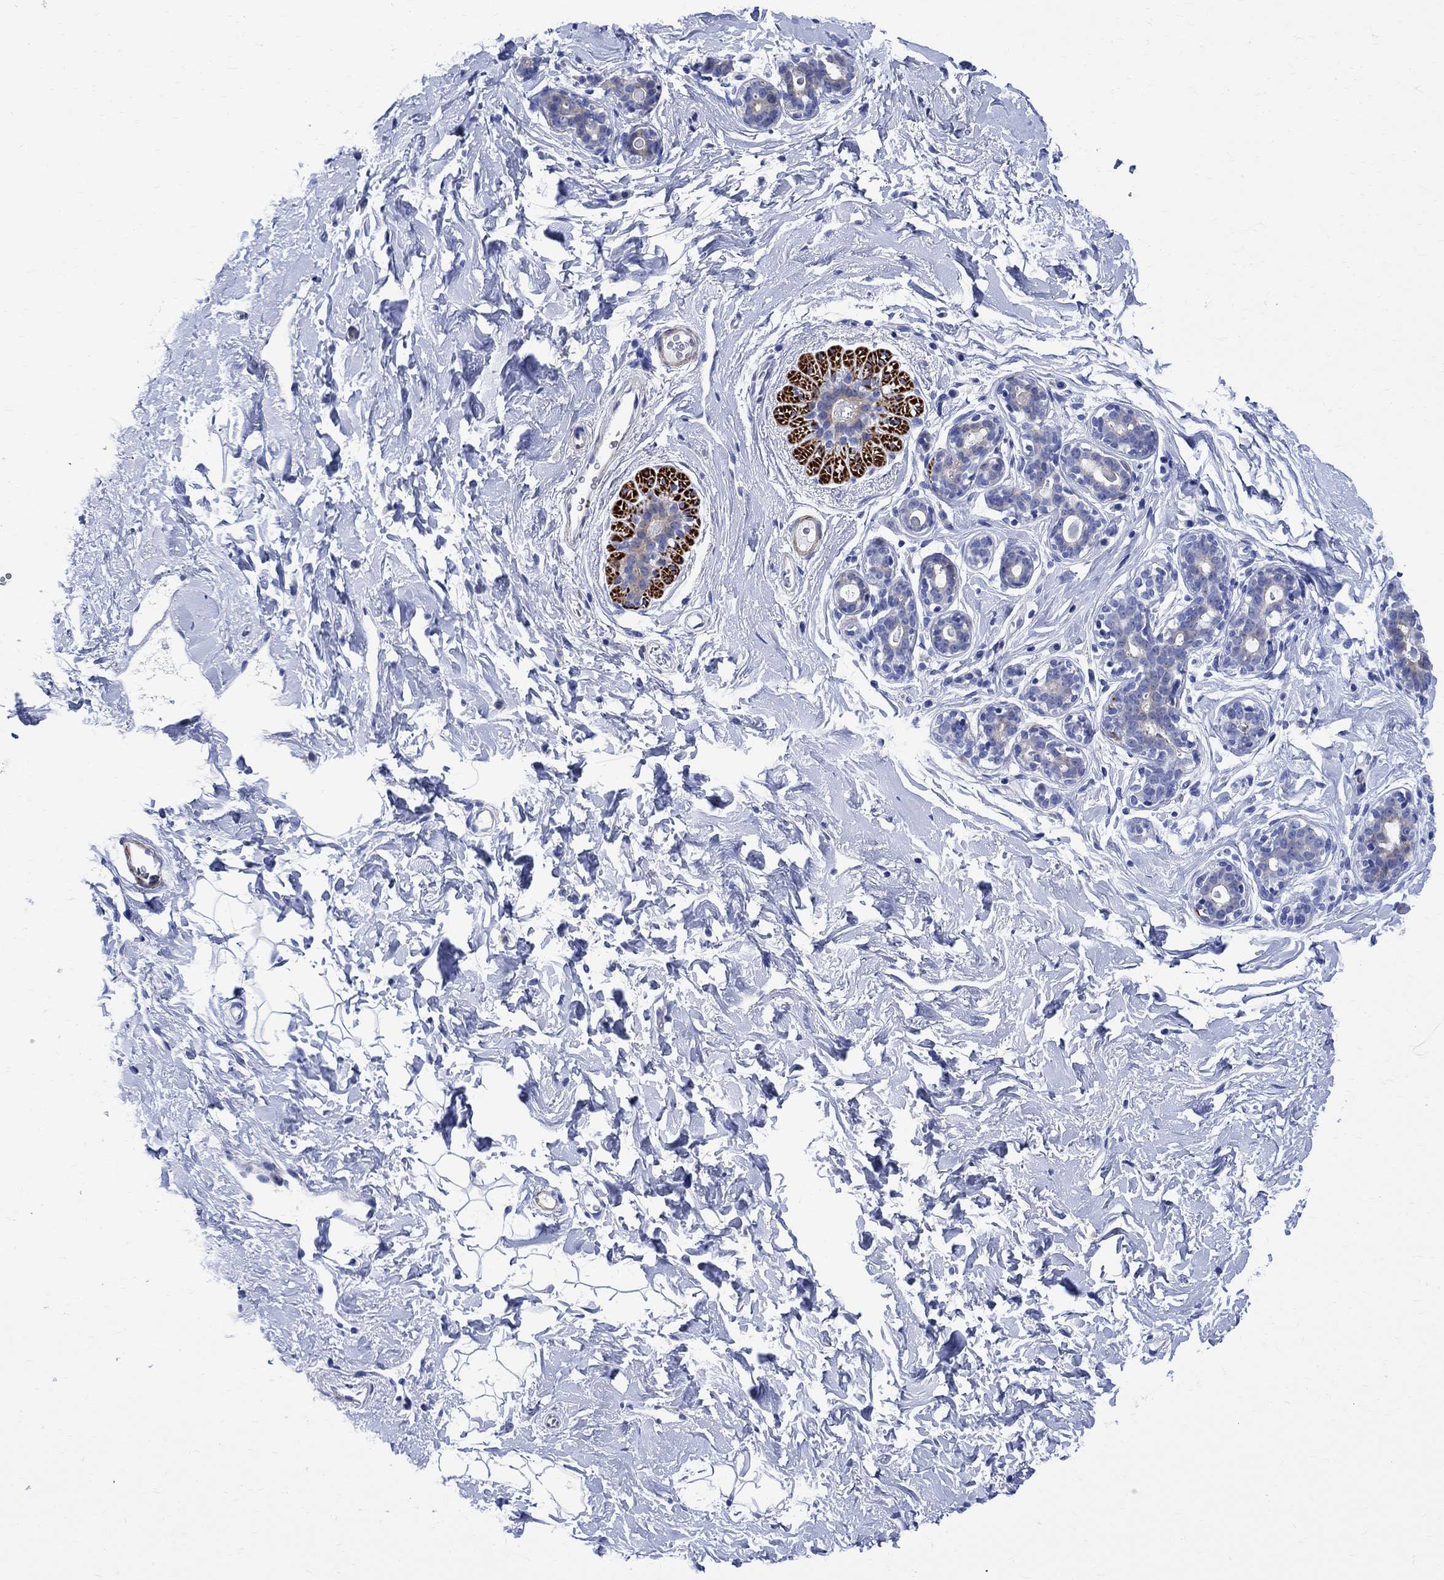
{"staining": {"intensity": "negative", "quantity": "none", "location": "none"}, "tissue": "breast", "cell_type": "Adipocytes", "image_type": "normal", "snomed": [{"axis": "morphology", "description": "Normal tissue, NOS"}, {"axis": "topography", "description": "Breast"}], "caption": "Human breast stained for a protein using immunohistochemistry (IHC) displays no staining in adipocytes.", "gene": "PARVB", "patient": {"sex": "female", "age": 43}}